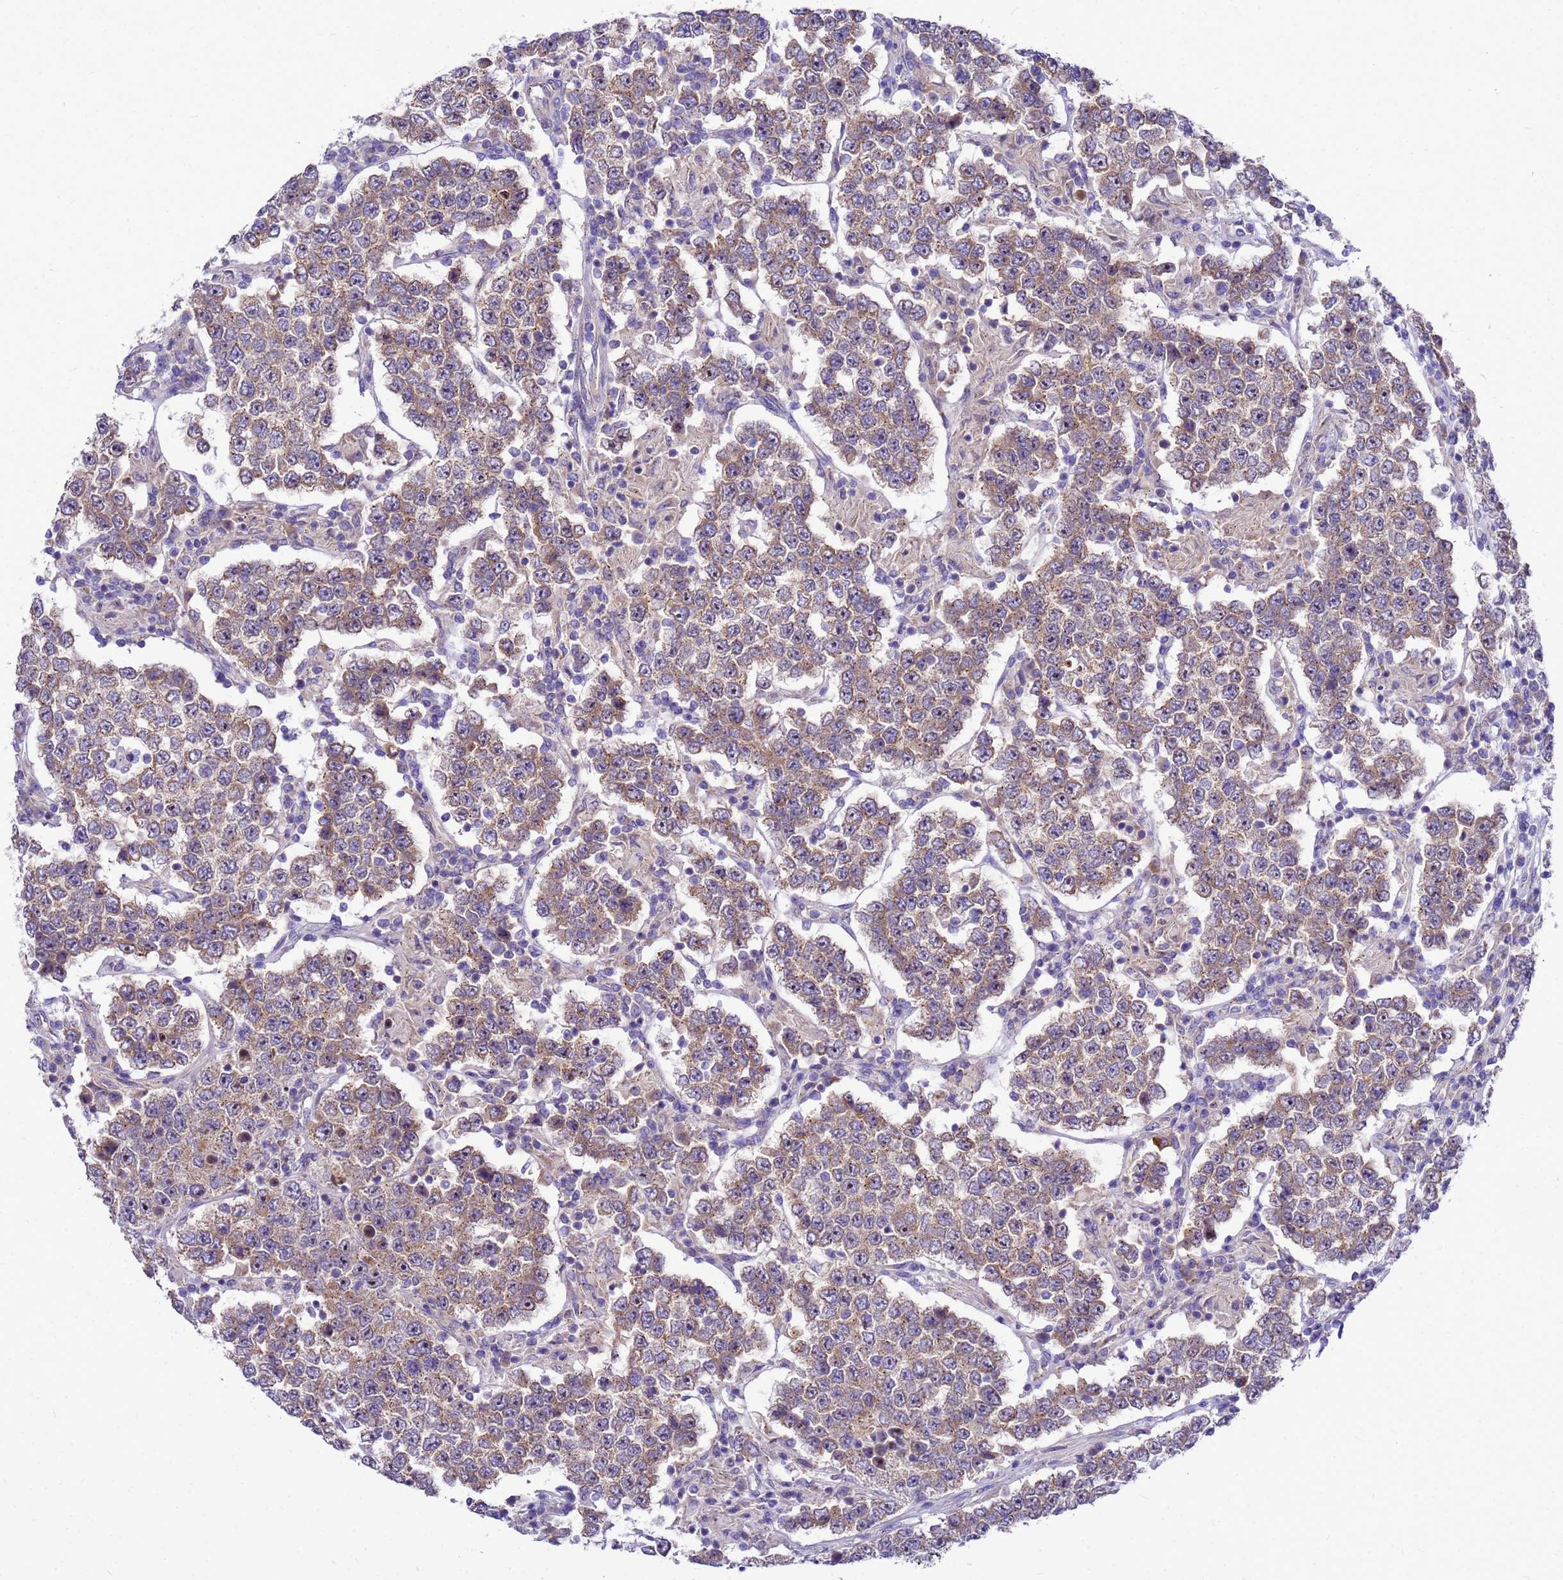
{"staining": {"intensity": "moderate", "quantity": ">75%", "location": "cytoplasmic/membranous"}, "tissue": "testis cancer", "cell_type": "Tumor cells", "image_type": "cancer", "snomed": [{"axis": "morphology", "description": "Normal tissue, NOS"}, {"axis": "morphology", "description": "Urothelial carcinoma, High grade"}, {"axis": "morphology", "description": "Seminoma, NOS"}, {"axis": "morphology", "description": "Carcinoma, Embryonal, NOS"}, {"axis": "topography", "description": "Urinary bladder"}, {"axis": "topography", "description": "Testis"}], "caption": "Immunohistochemistry (IHC) (DAB (3,3'-diaminobenzidine)) staining of human urothelial carcinoma (high-grade) (testis) reveals moderate cytoplasmic/membranous protein expression in about >75% of tumor cells.", "gene": "POP7", "patient": {"sex": "male", "age": 41}}